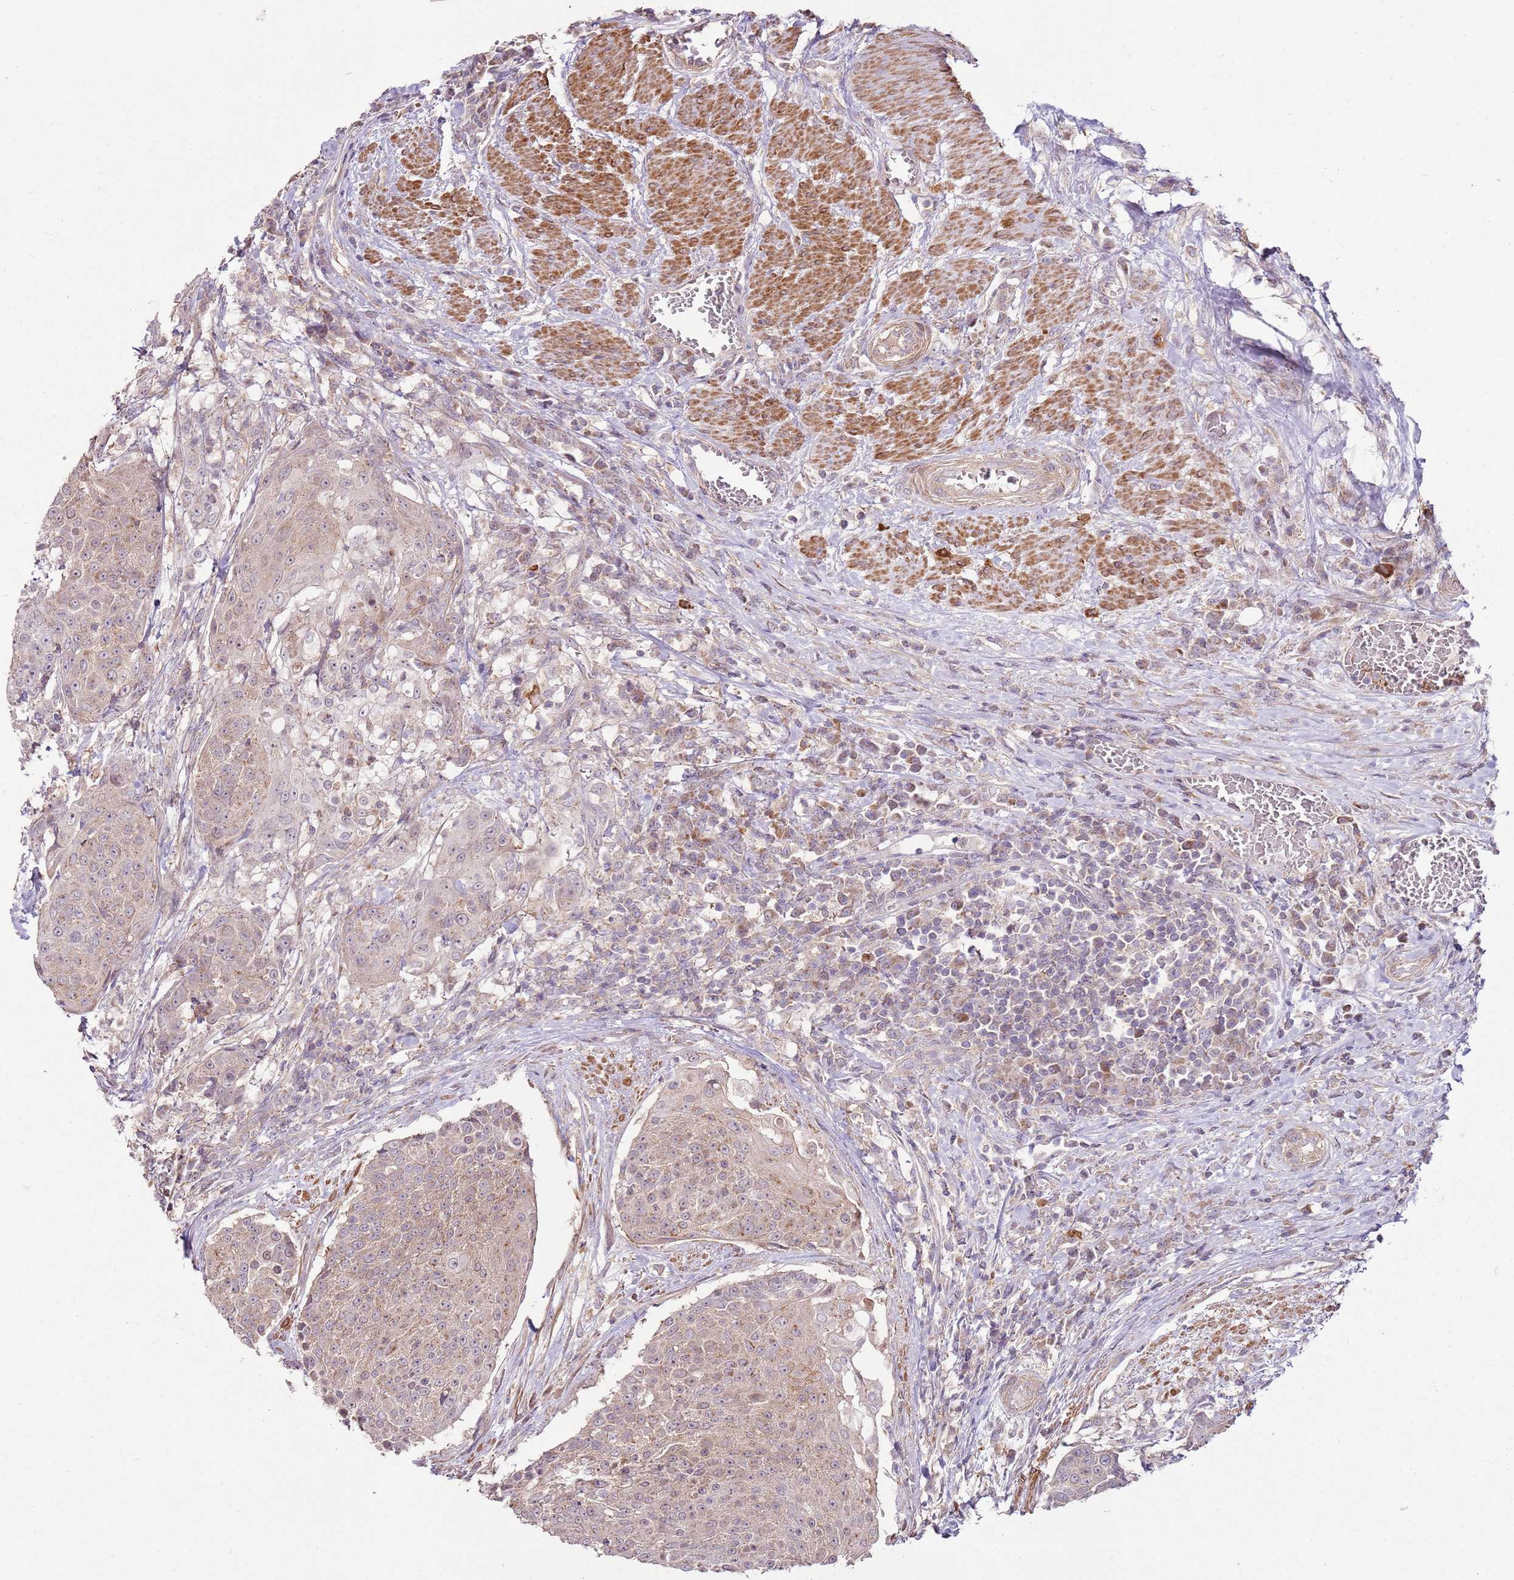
{"staining": {"intensity": "weak", "quantity": ">75%", "location": "cytoplasmic/membranous"}, "tissue": "urothelial cancer", "cell_type": "Tumor cells", "image_type": "cancer", "snomed": [{"axis": "morphology", "description": "Urothelial carcinoma, High grade"}, {"axis": "topography", "description": "Urinary bladder"}], "caption": "Immunohistochemistry (DAB) staining of human high-grade urothelial carcinoma reveals weak cytoplasmic/membranous protein staining in about >75% of tumor cells.", "gene": "SPATA31D1", "patient": {"sex": "female", "age": 63}}